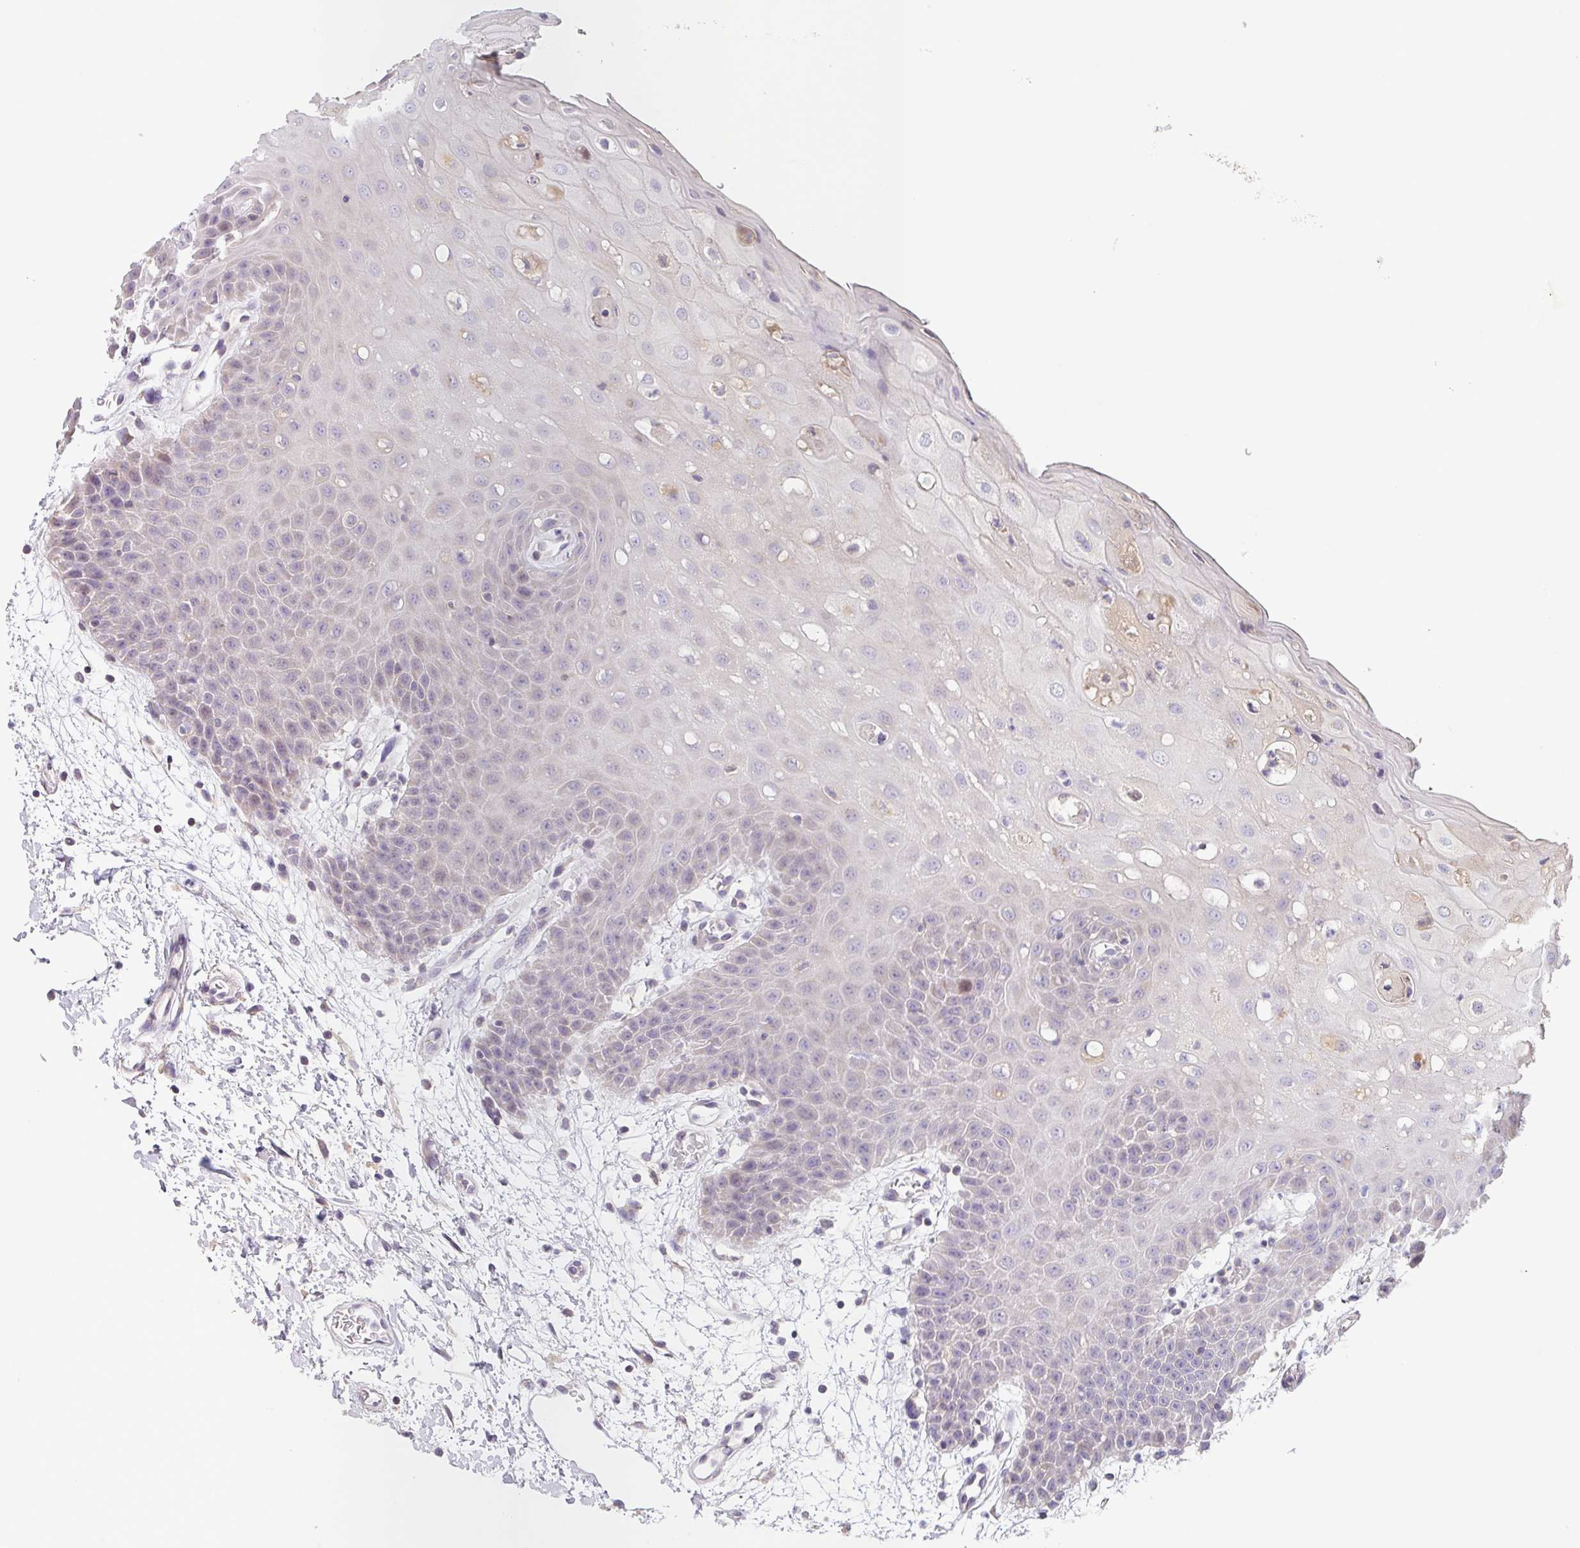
{"staining": {"intensity": "negative", "quantity": "none", "location": "none"}, "tissue": "oral mucosa", "cell_type": "Squamous epithelial cells", "image_type": "normal", "snomed": [{"axis": "morphology", "description": "Normal tissue, NOS"}, {"axis": "topography", "description": "Oral tissue"}, {"axis": "topography", "description": "Tounge, NOS"}], "caption": "An image of oral mucosa stained for a protein demonstrates no brown staining in squamous epithelial cells.", "gene": "SFTPB", "patient": {"sex": "female", "age": 59}}